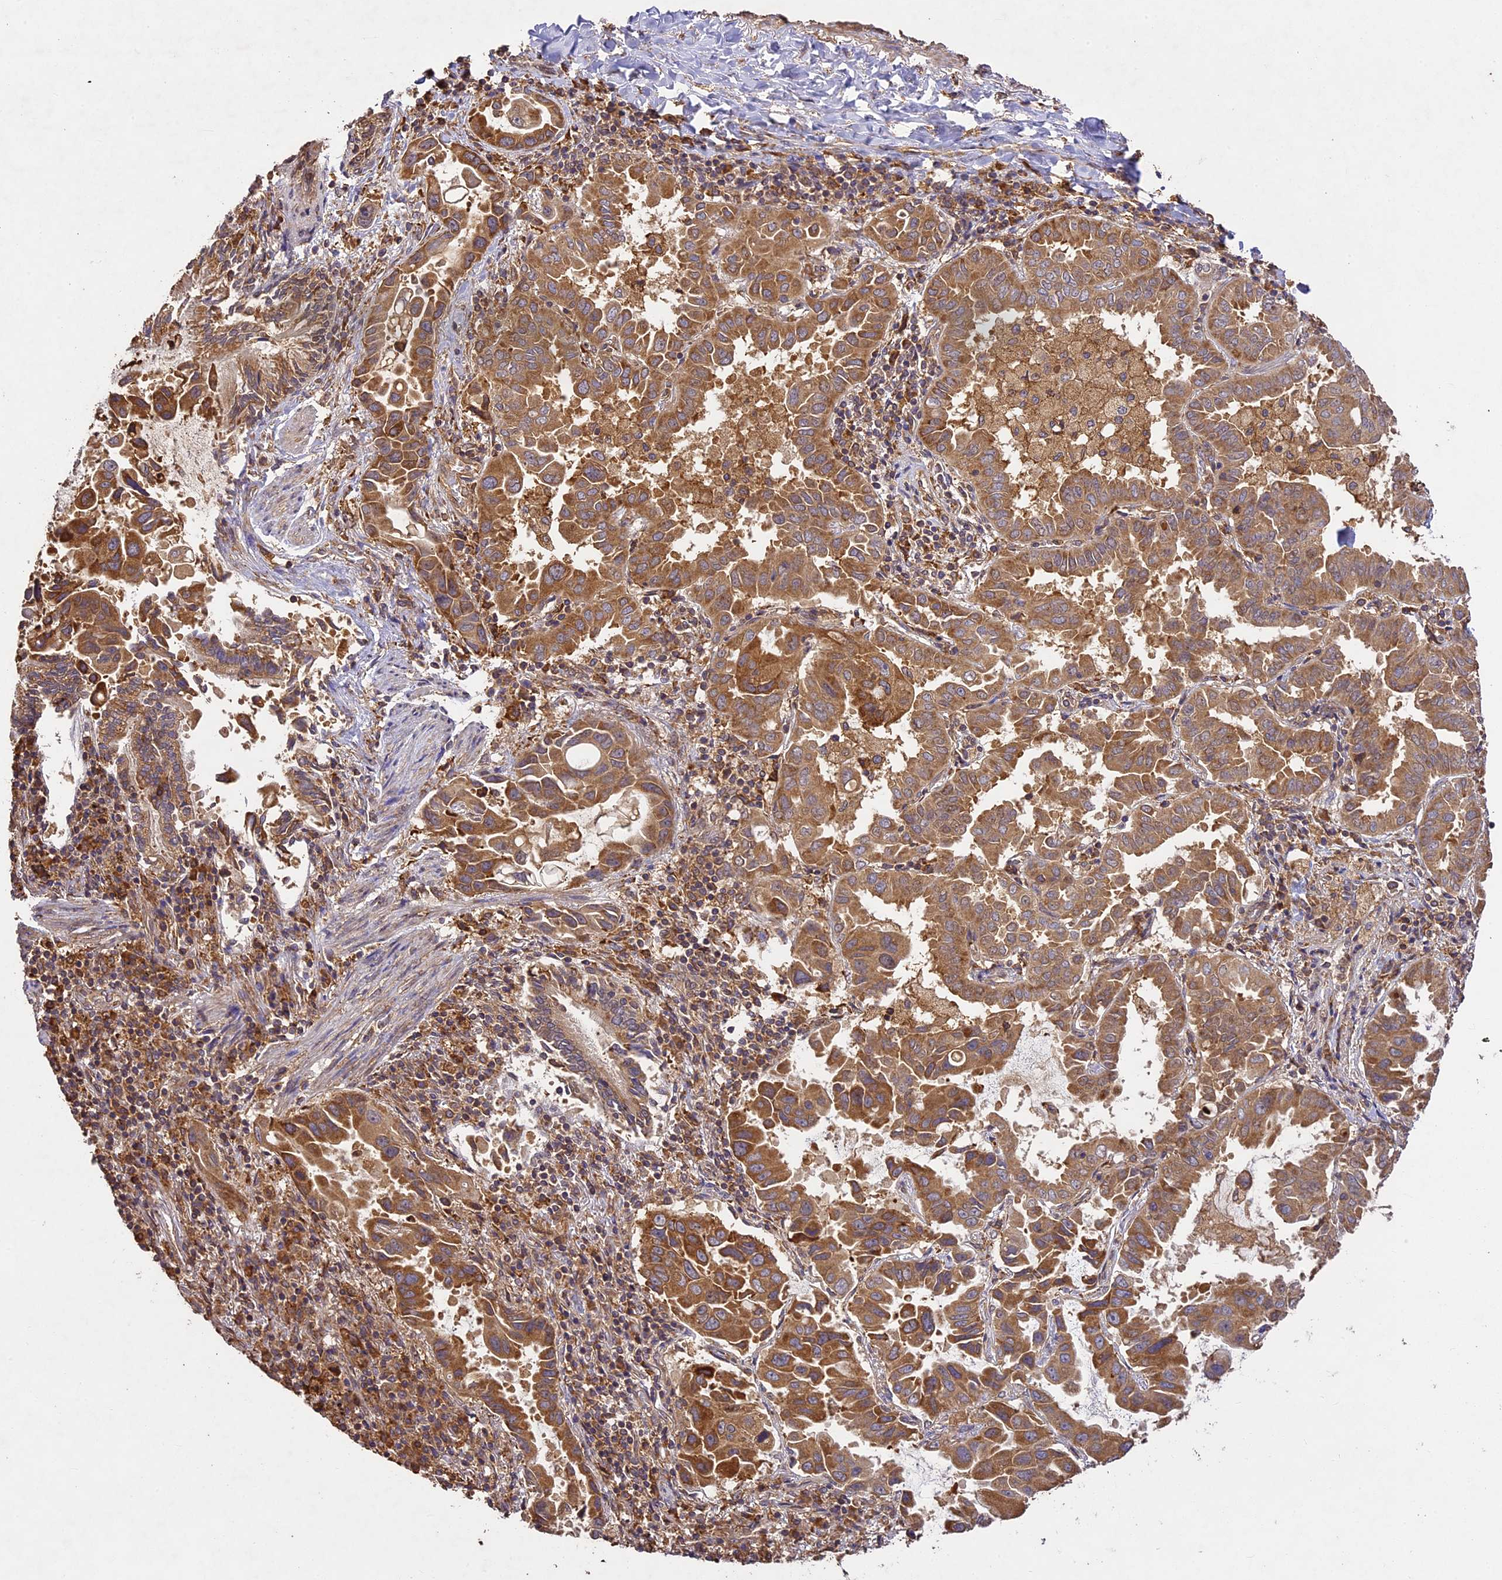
{"staining": {"intensity": "moderate", "quantity": ">75%", "location": "cytoplasmic/membranous"}, "tissue": "lung cancer", "cell_type": "Tumor cells", "image_type": "cancer", "snomed": [{"axis": "morphology", "description": "Adenocarcinoma, NOS"}, {"axis": "topography", "description": "Lung"}], "caption": "IHC (DAB) staining of adenocarcinoma (lung) reveals moderate cytoplasmic/membranous protein positivity in approximately >75% of tumor cells. The protein of interest is stained brown, and the nuclei are stained in blue (DAB IHC with brightfield microscopy, high magnification).", "gene": "BRAP", "patient": {"sex": "male", "age": 64}}